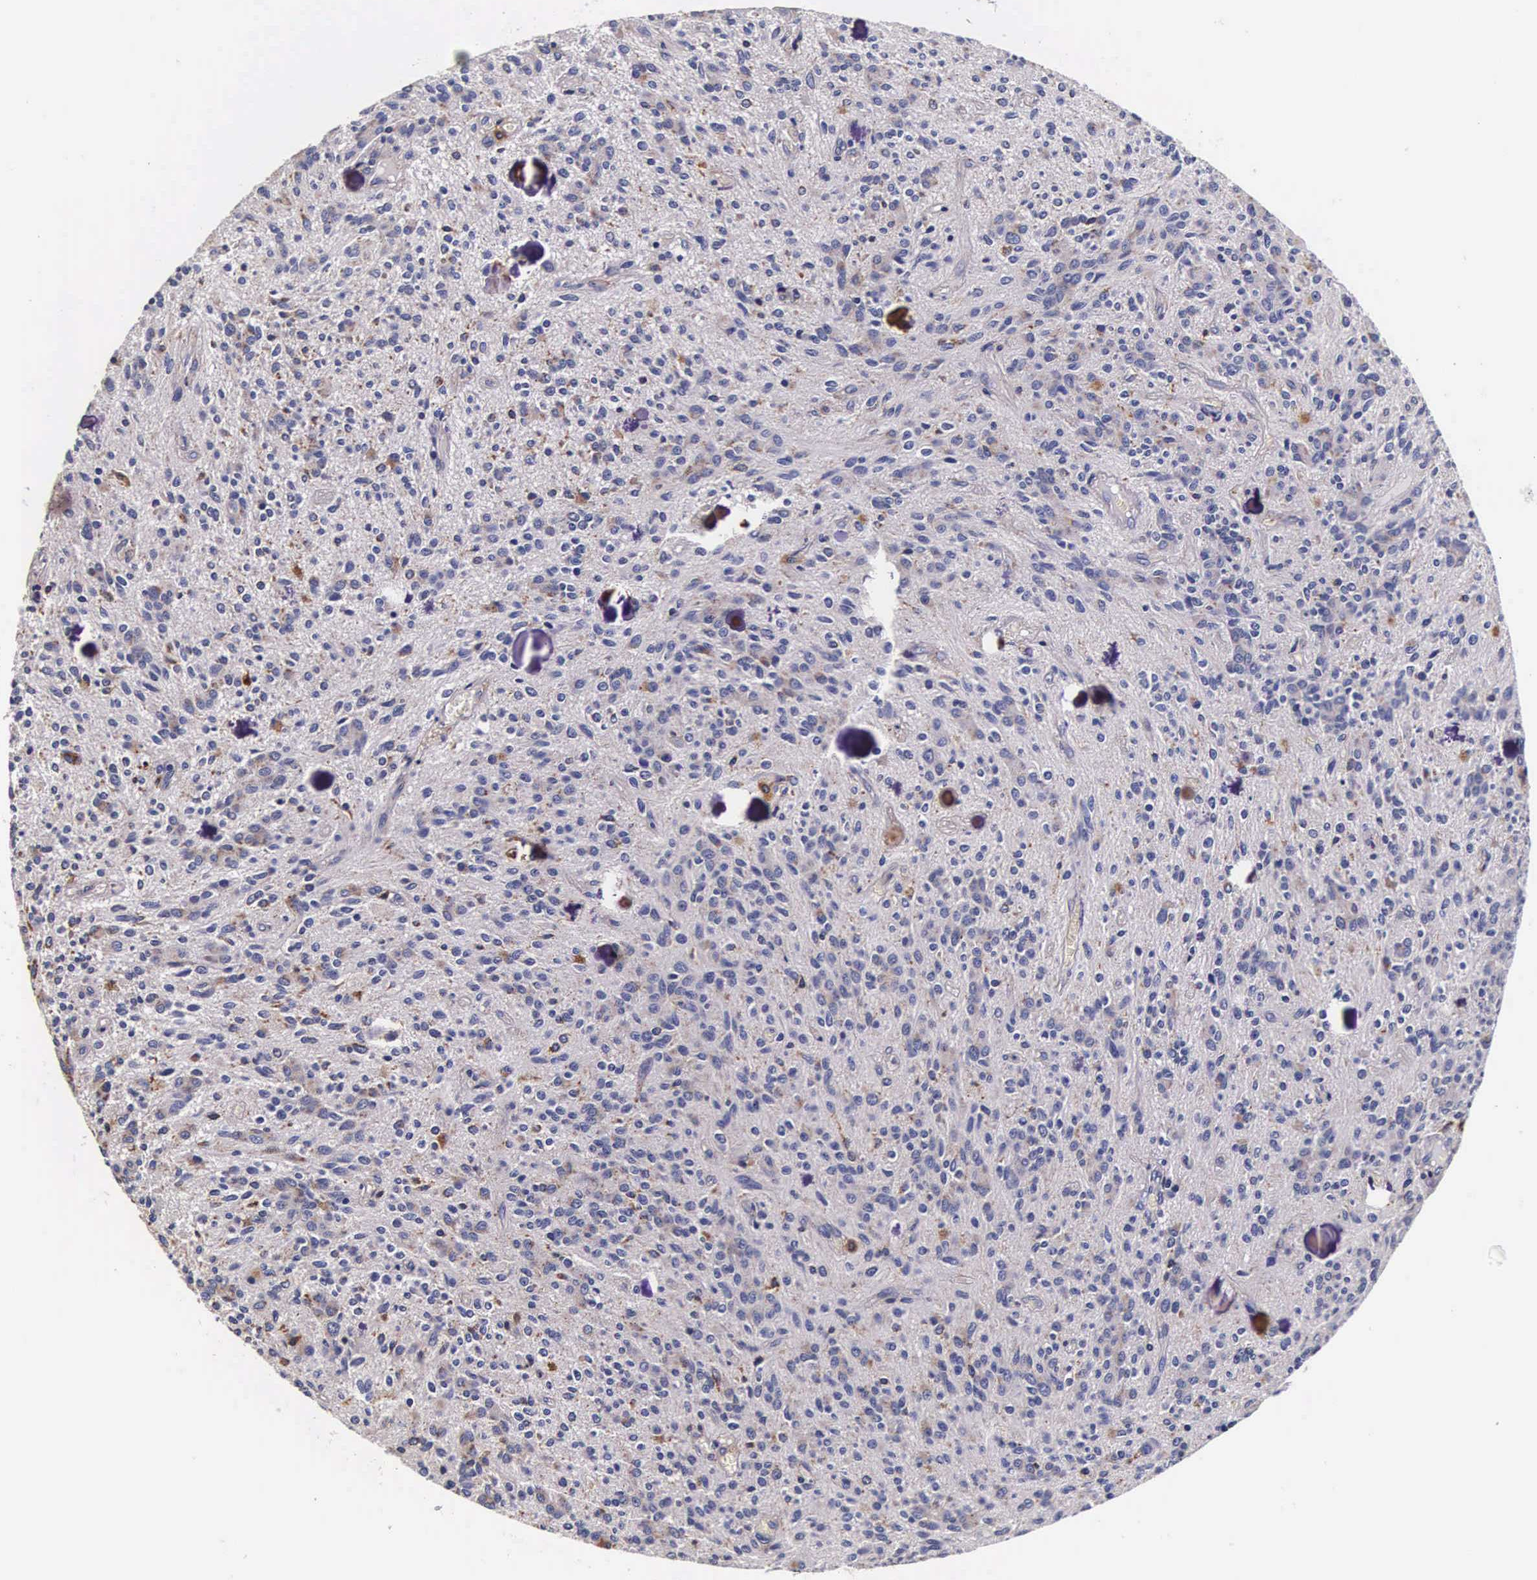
{"staining": {"intensity": "weak", "quantity": "<25%", "location": "cytoplasmic/membranous"}, "tissue": "glioma", "cell_type": "Tumor cells", "image_type": "cancer", "snomed": [{"axis": "morphology", "description": "Glioma, malignant, Low grade"}, {"axis": "topography", "description": "Brain"}], "caption": "Immunohistochemistry of human malignant glioma (low-grade) shows no staining in tumor cells.", "gene": "CTSB", "patient": {"sex": "female", "age": 15}}